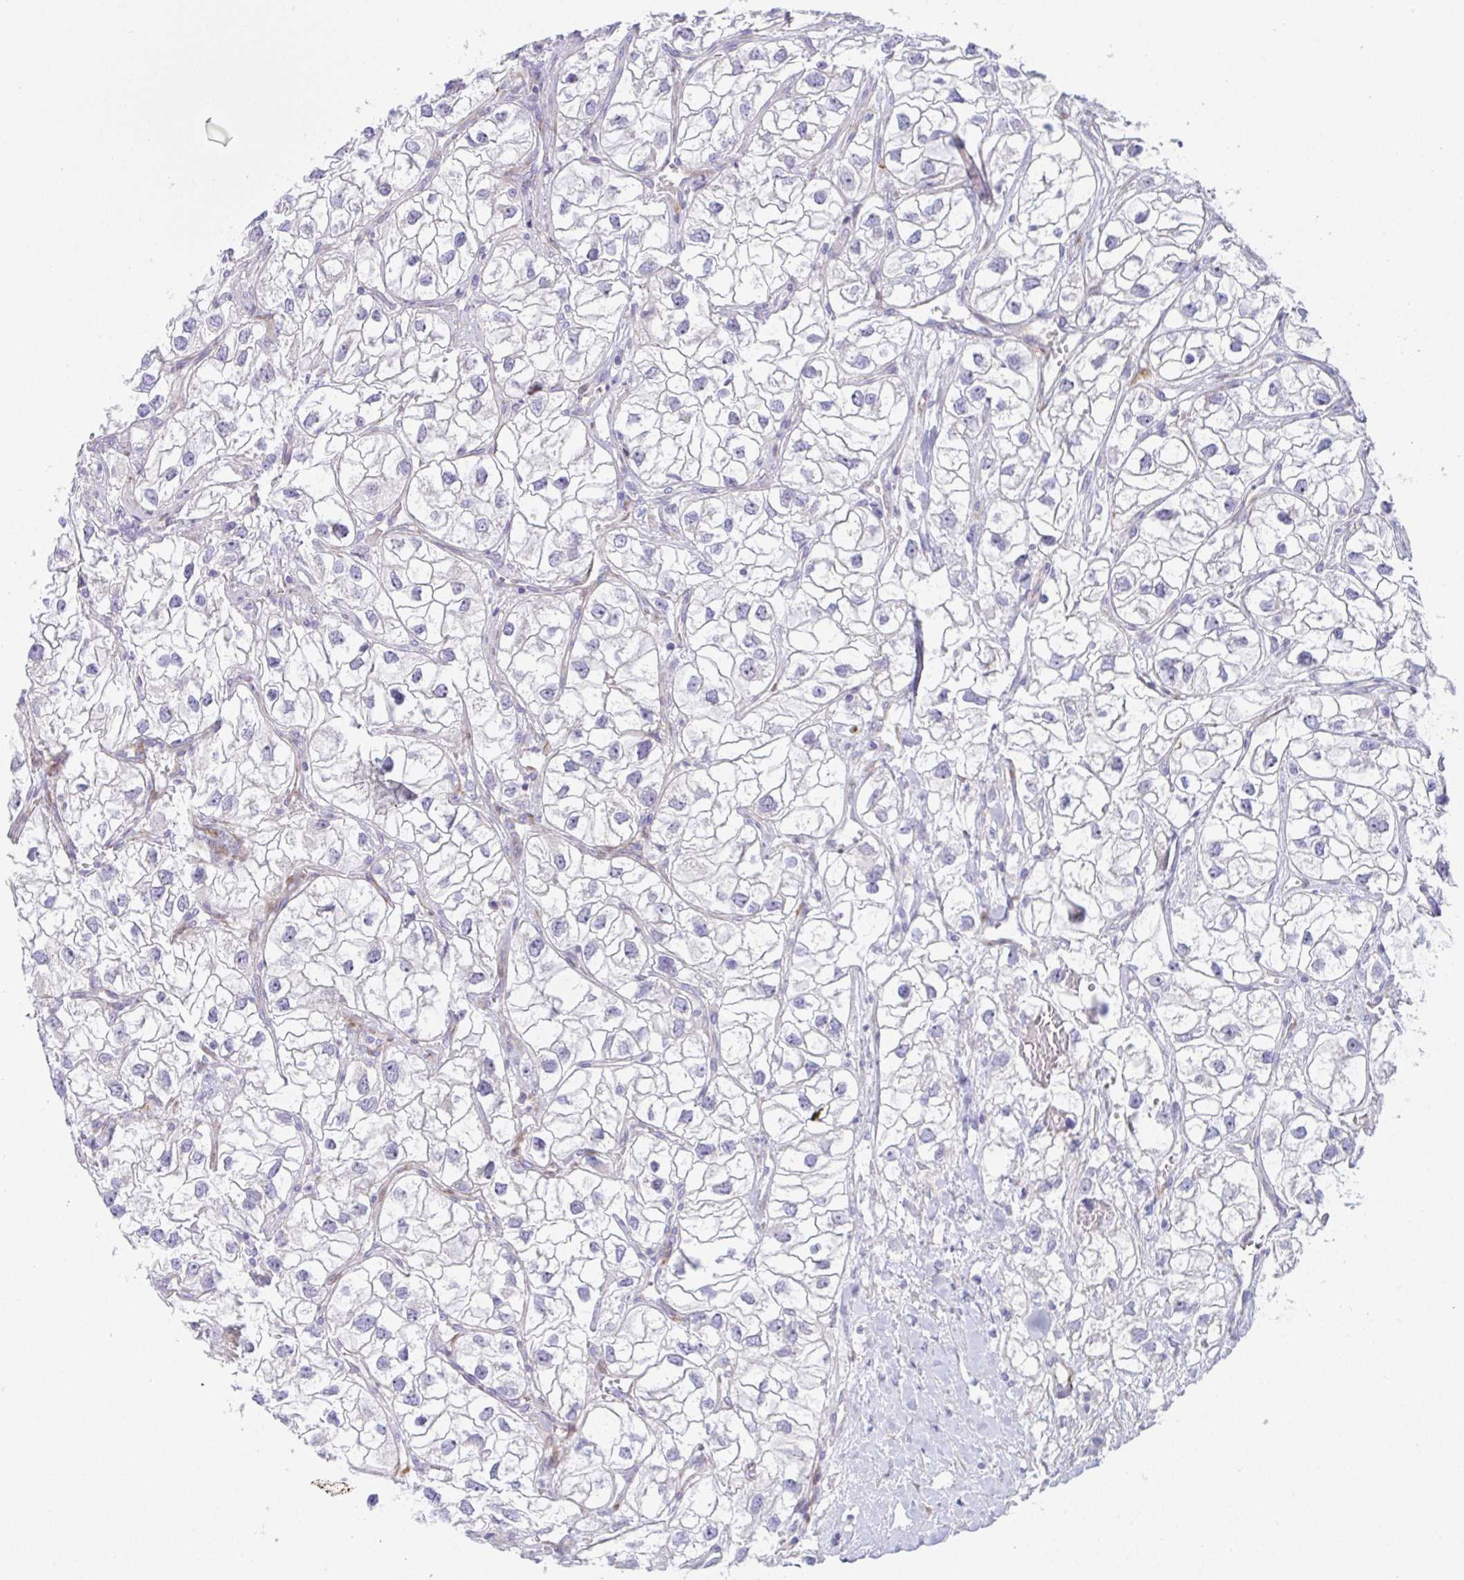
{"staining": {"intensity": "negative", "quantity": "none", "location": "none"}, "tissue": "renal cancer", "cell_type": "Tumor cells", "image_type": "cancer", "snomed": [{"axis": "morphology", "description": "Adenocarcinoma, NOS"}, {"axis": "topography", "description": "Kidney"}], "caption": "High power microscopy photomicrograph of an immunohistochemistry histopathology image of renal cancer (adenocarcinoma), revealing no significant expression in tumor cells.", "gene": "ZNF713", "patient": {"sex": "male", "age": 59}}